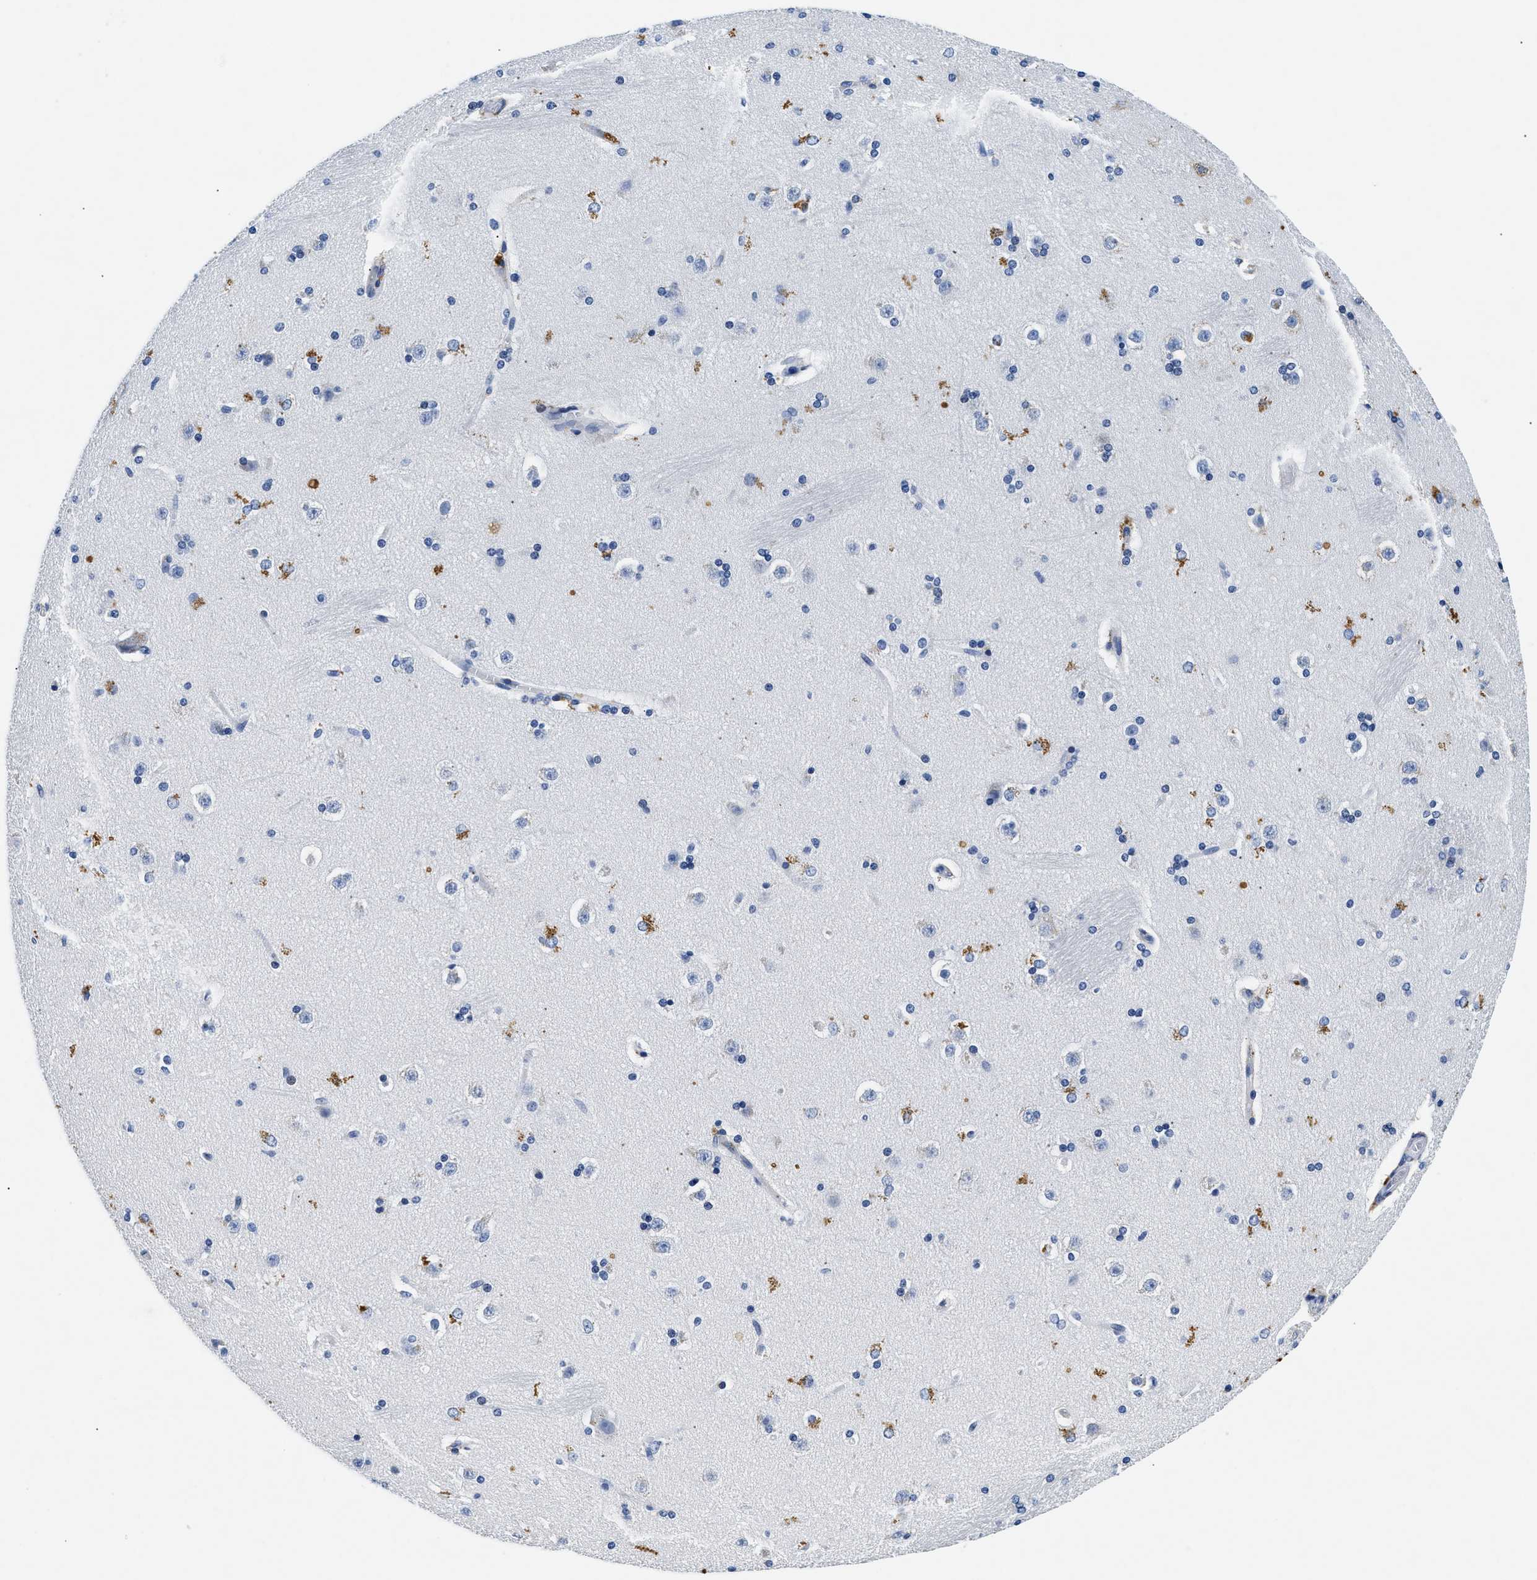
{"staining": {"intensity": "strong", "quantity": "<25%", "location": "cytoplasmic/membranous"}, "tissue": "caudate", "cell_type": "Glial cells", "image_type": "normal", "snomed": [{"axis": "morphology", "description": "Normal tissue, NOS"}, {"axis": "topography", "description": "Lateral ventricle wall"}], "caption": "Immunohistochemical staining of benign caudate demonstrates <25% levels of strong cytoplasmic/membranous protein staining in approximately <25% of glial cells. (IHC, brightfield microscopy, high magnification).", "gene": "LAMA3", "patient": {"sex": "female", "age": 19}}